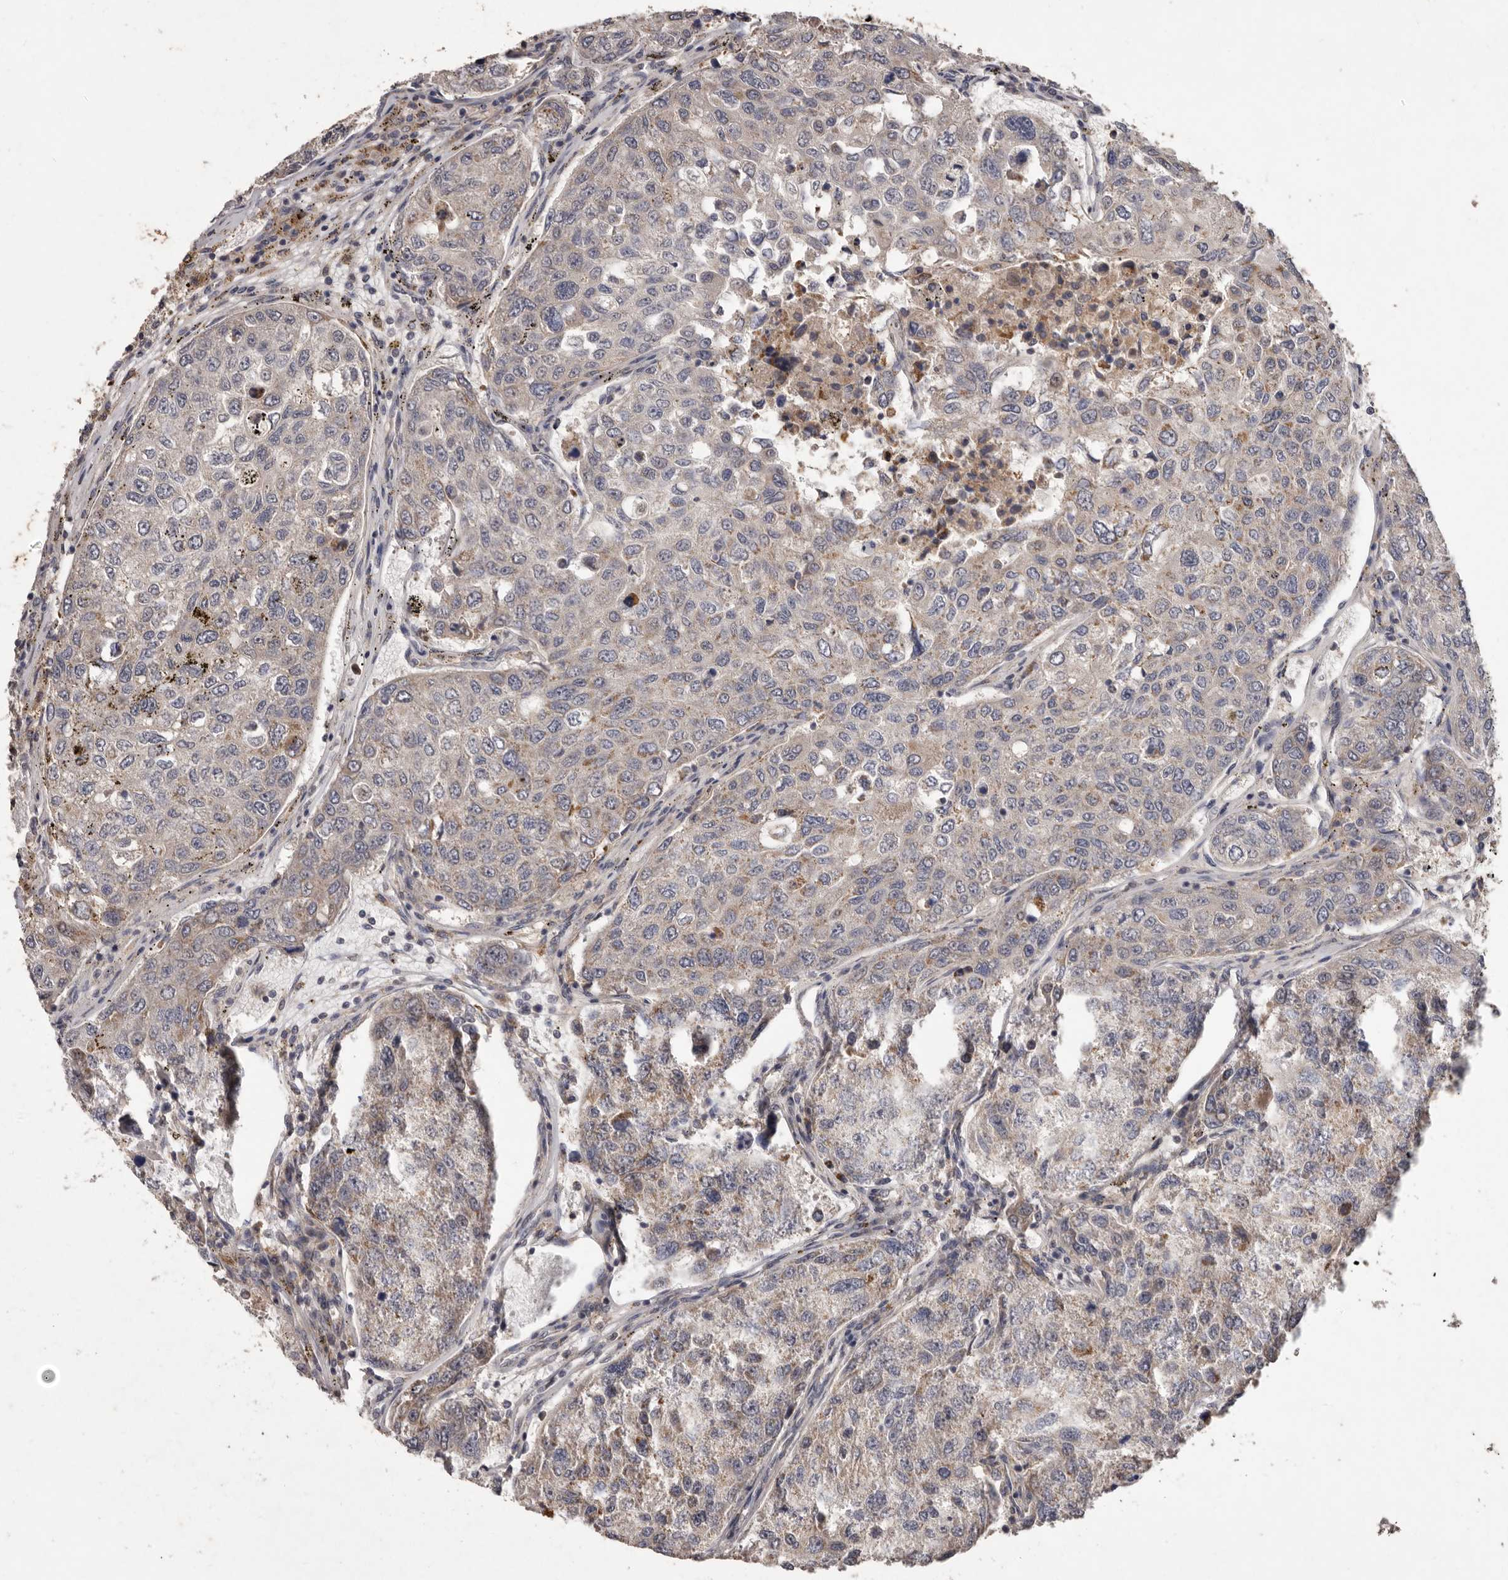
{"staining": {"intensity": "negative", "quantity": "none", "location": "none"}, "tissue": "urothelial cancer", "cell_type": "Tumor cells", "image_type": "cancer", "snomed": [{"axis": "morphology", "description": "Urothelial carcinoma, High grade"}, {"axis": "topography", "description": "Lymph node"}, {"axis": "topography", "description": "Urinary bladder"}], "caption": "Immunohistochemistry micrograph of high-grade urothelial carcinoma stained for a protein (brown), which shows no staining in tumor cells. The staining was performed using DAB (3,3'-diaminobenzidine) to visualize the protein expression in brown, while the nuclei were stained in blue with hematoxylin (Magnification: 20x).", "gene": "FLAD1", "patient": {"sex": "male", "age": 51}}